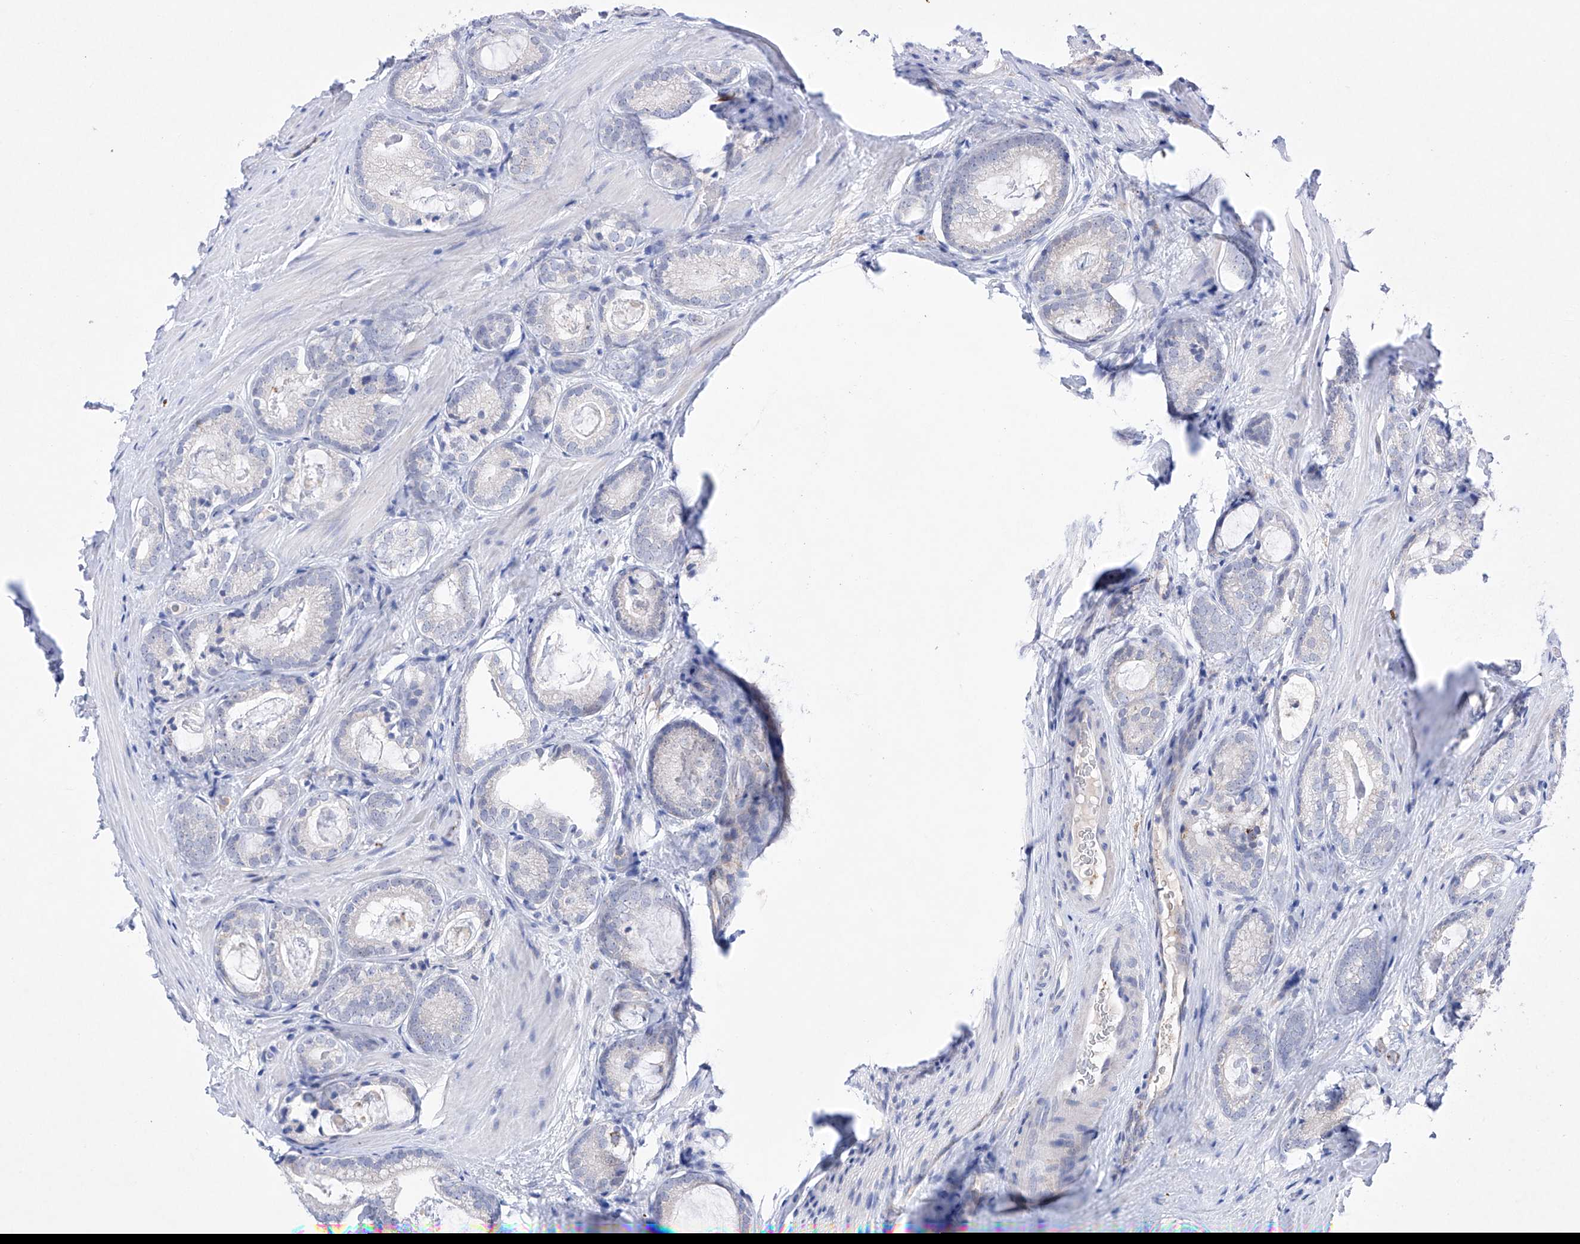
{"staining": {"intensity": "negative", "quantity": "none", "location": "none"}, "tissue": "prostate cancer", "cell_type": "Tumor cells", "image_type": "cancer", "snomed": [{"axis": "morphology", "description": "Adenocarcinoma, High grade"}, {"axis": "topography", "description": "Prostate"}], "caption": "This is an immunohistochemistry (IHC) micrograph of human adenocarcinoma (high-grade) (prostate). There is no expression in tumor cells.", "gene": "NRROS", "patient": {"sex": "male", "age": 63}}